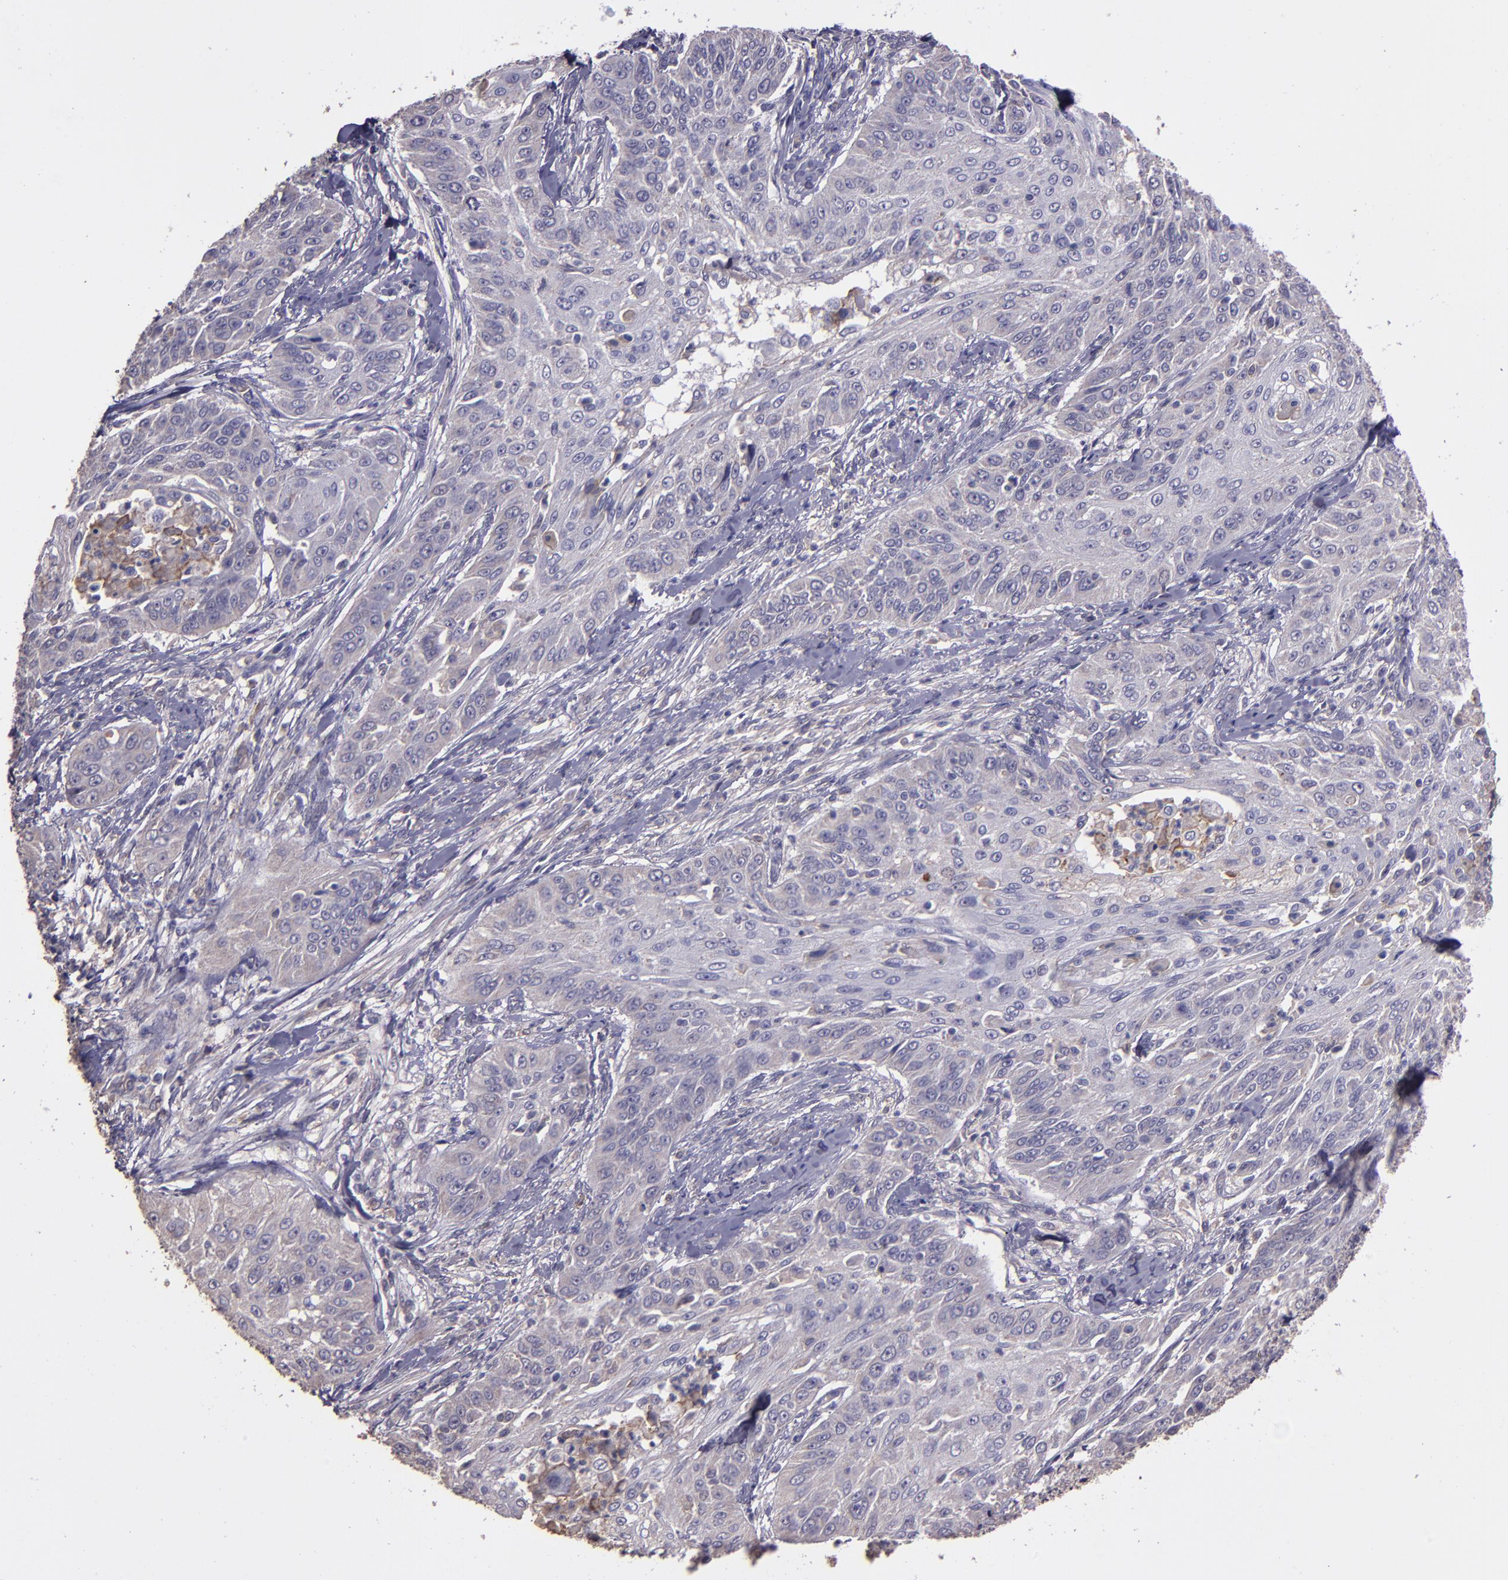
{"staining": {"intensity": "negative", "quantity": "none", "location": "none"}, "tissue": "cervical cancer", "cell_type": "Tumor cells", "image_type": "cancer", "snomed": [{"axis": "morphology", "description": "Squamous cell carcinoma, NOS"}, {"axis": "topography", "description": "Cervix"}], "caption": "Squamous cell carcinoma (cervical) was stained to show a protein in brown. There is no significant staining in tumor cells. (DAB immunohistochemistry visualized using brightfield microscopy, high magnification).", "gene": "PAPPA", "patient": {"sex": "female", "age": 64}}